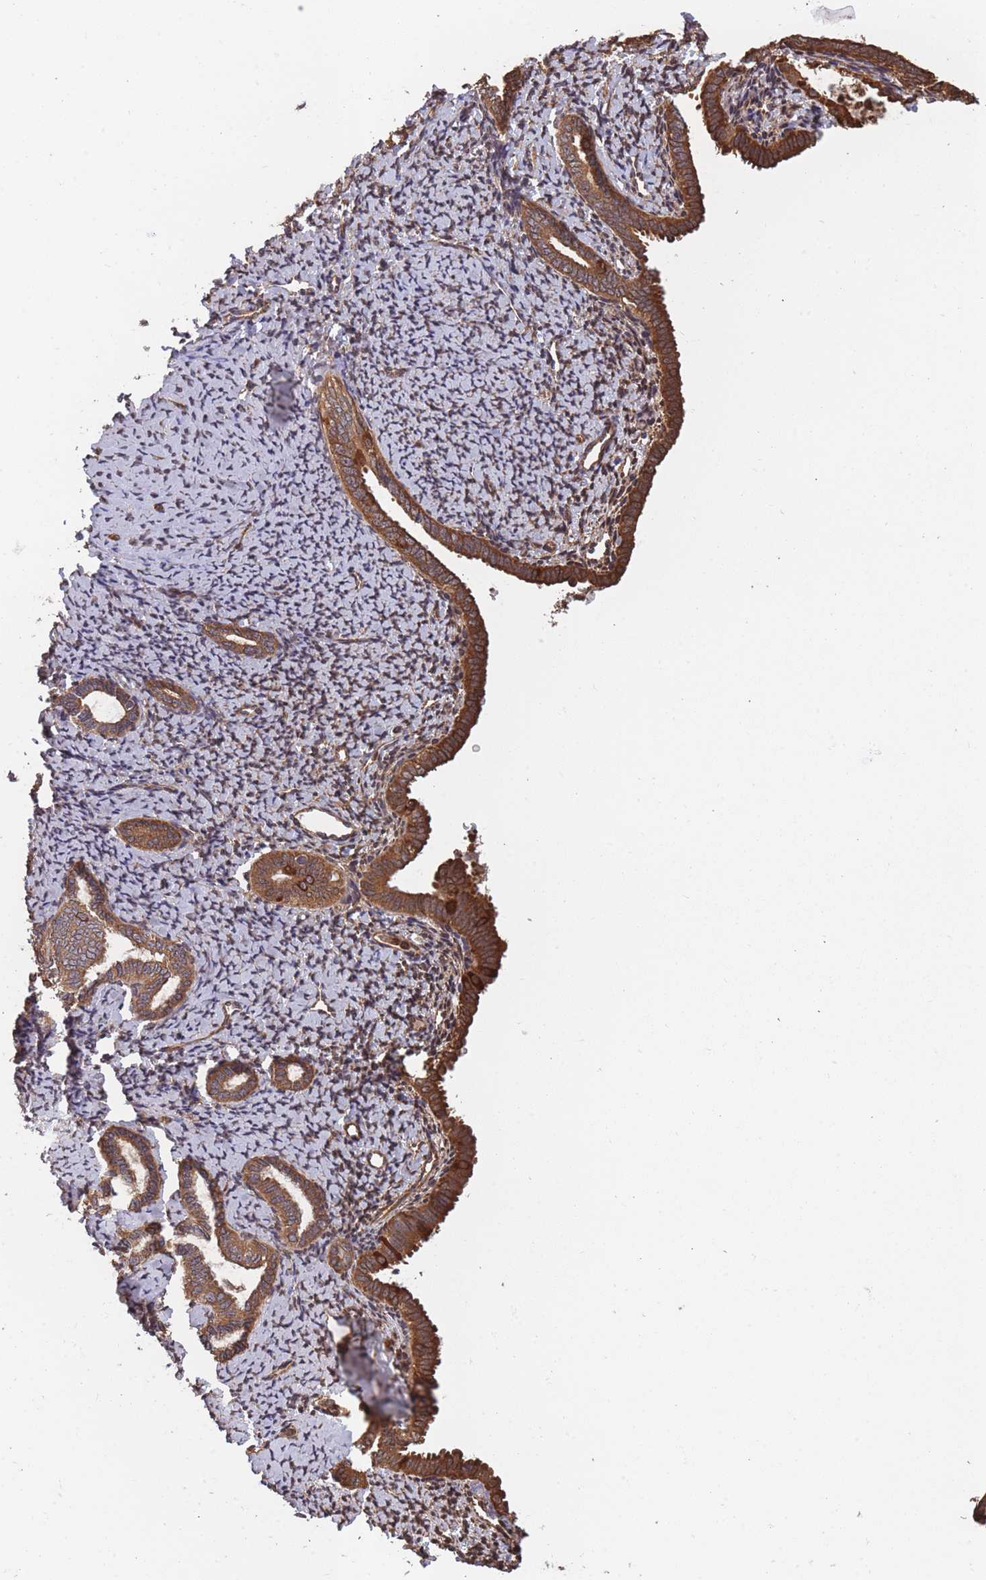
{"staining": {"intensity": "moderate", "quantity": "25%-75%", "location": "cytoplasmic/membranous"}, "tissue": "endometrium", "cell_type": "Cells in endometrial stroma", "image_type": "normal", "snomed": [{"axis": "morphology", "description": "Normal tissue, NOS"}, {"axis": "topography", "description": "Endometrium"}], "caption": "About 25%-75% of cells in endometrial stroma in benign endometrium exhibit moderate cytoplasmic/membranous protein positivity as visualized by brown immunohistochemical staining.", "gene": "ARL13B", "patient": {"sex": "female", "age": 63}}